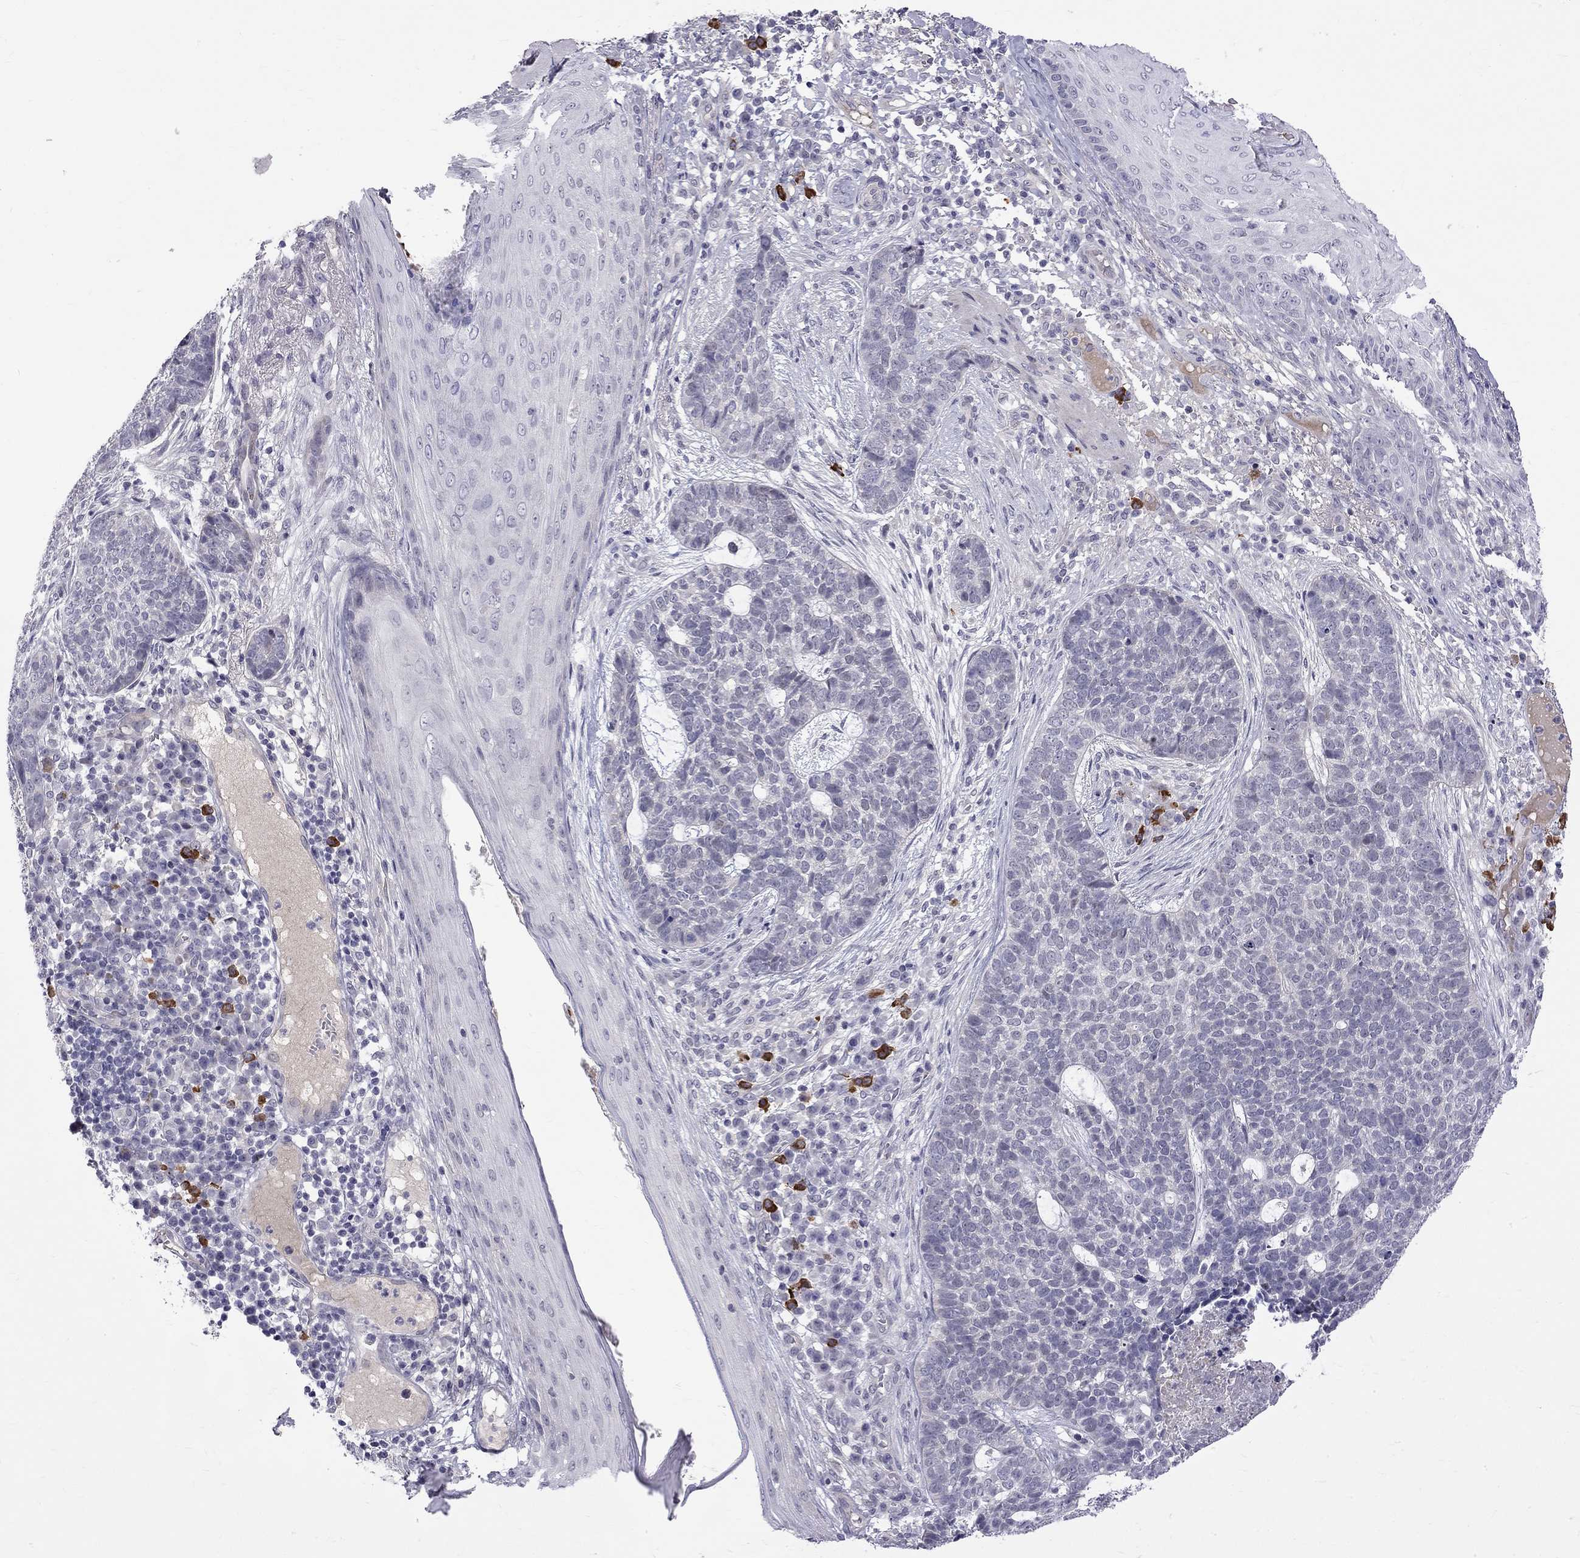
{"staining": {"intensity": "negative", "quantity": "none", "location": "none"}, "tissue": "skin cancer", "cell_type": "Tumor cells", "image_type": "cancer", "snomed": [{"axis": "morphology", "description": "Basal cell carcinoma"}, {"axis": "topography", "description": "Skin"}], "caption": "High magnification brightfield microscopy of skin cancer (basal cell carcinoma) stained with DAB (3,3'-diaminobenzidine) (brown) and counterstained with hematoxylin (blue): tumor cells show no significant expression.", "gene": "RTL9", "patient": {"sex": "female", "age": 69}}